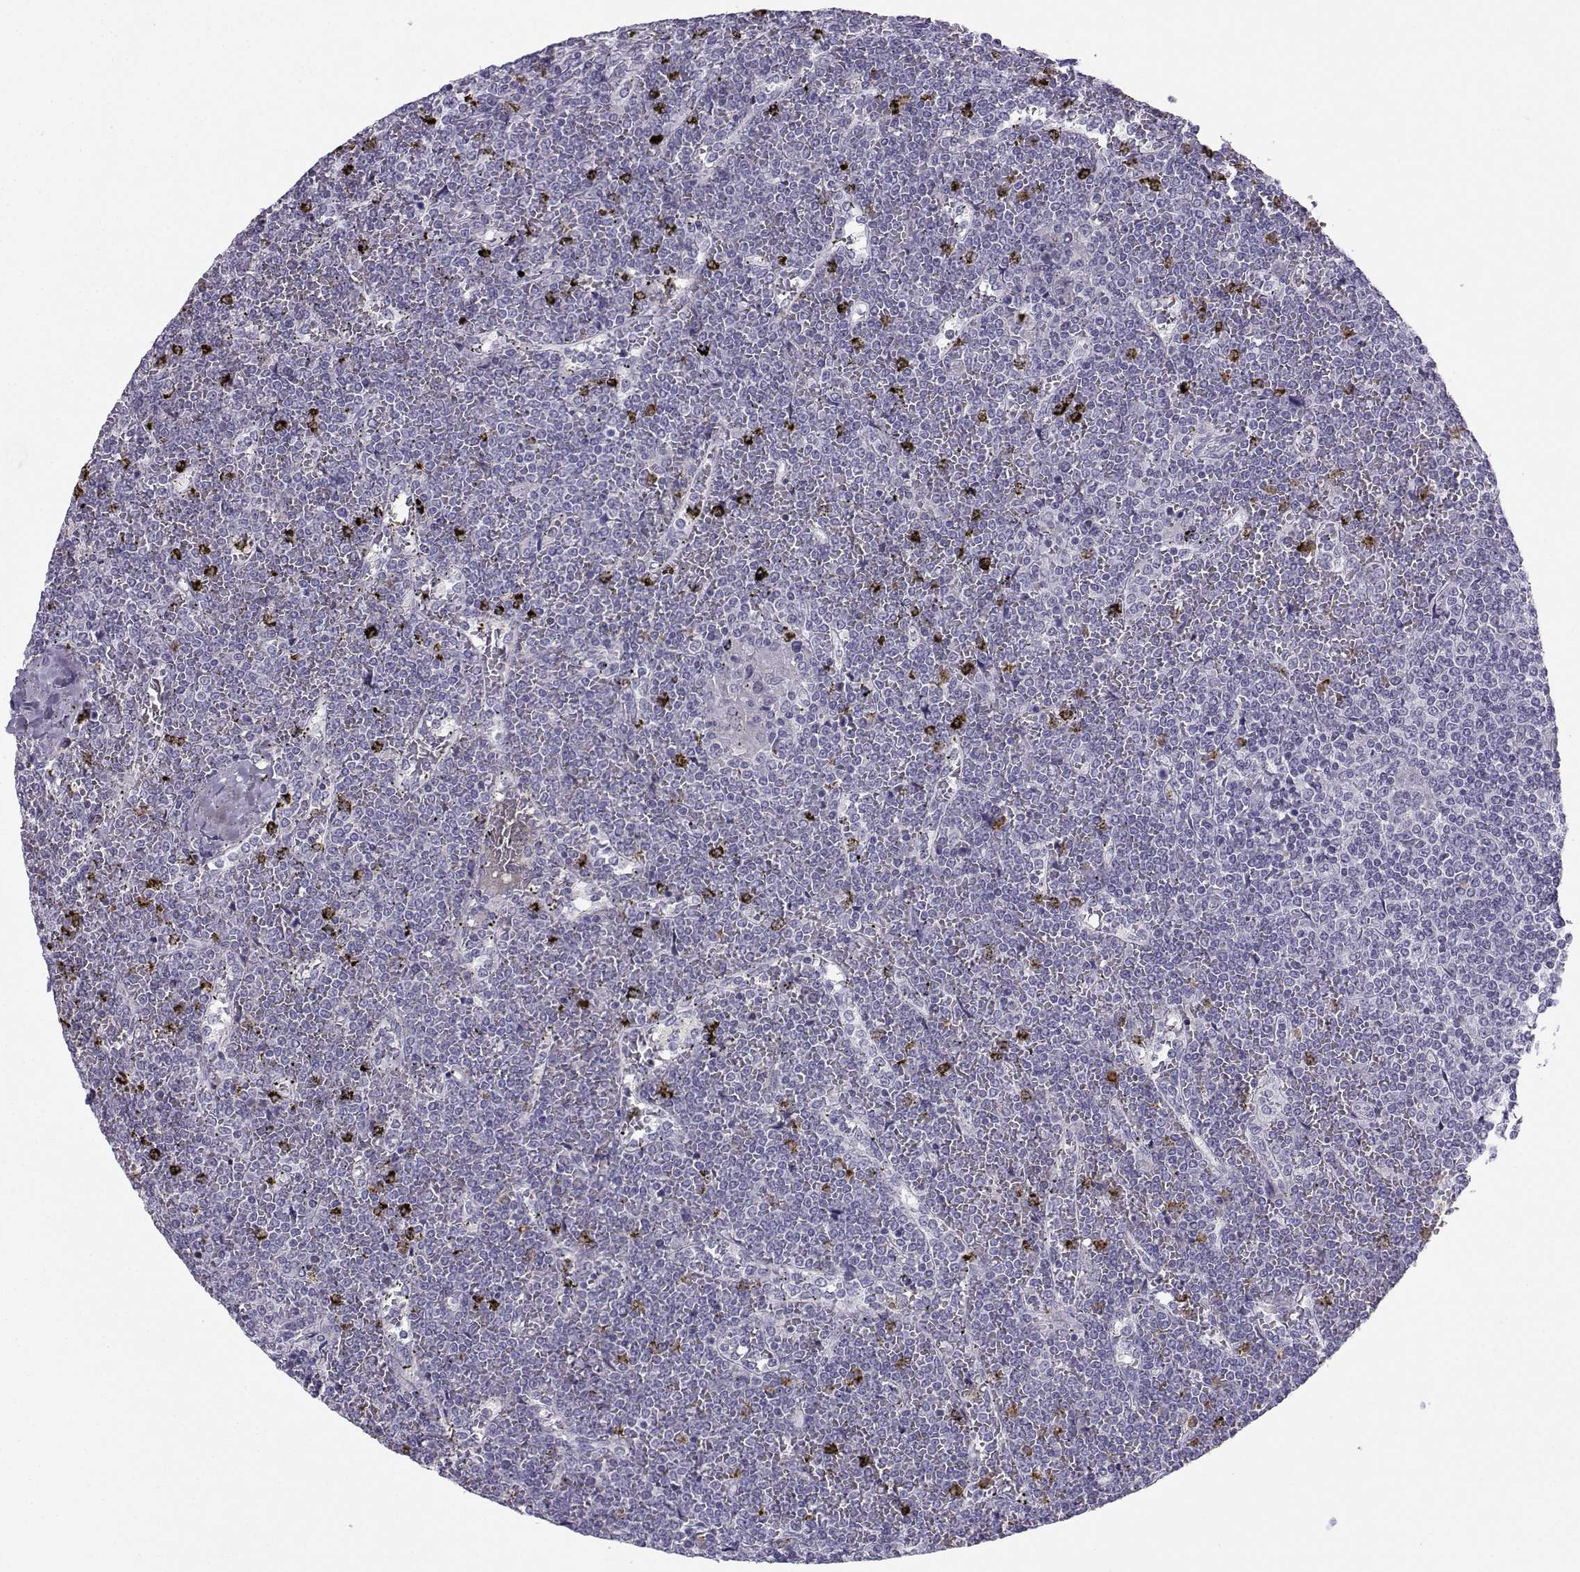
{"staining": {"intensity": "negative", "quantity": "none", "location": "none"}, "tissue": "lymphoma", "cell_type": "Tumor cells", "image_type": "cancer", "snomed": [{"axis": "morphology", "description": "Malignant lymphoma, non-Hodgkin's type, Low grade"}, {"axis": "topography", "description": "Spleen"}], "caption": "Tumor cells show no significant expression in lymphoma.", "gene": "CALY", "patient": {"sex": "female", "age": 19}}